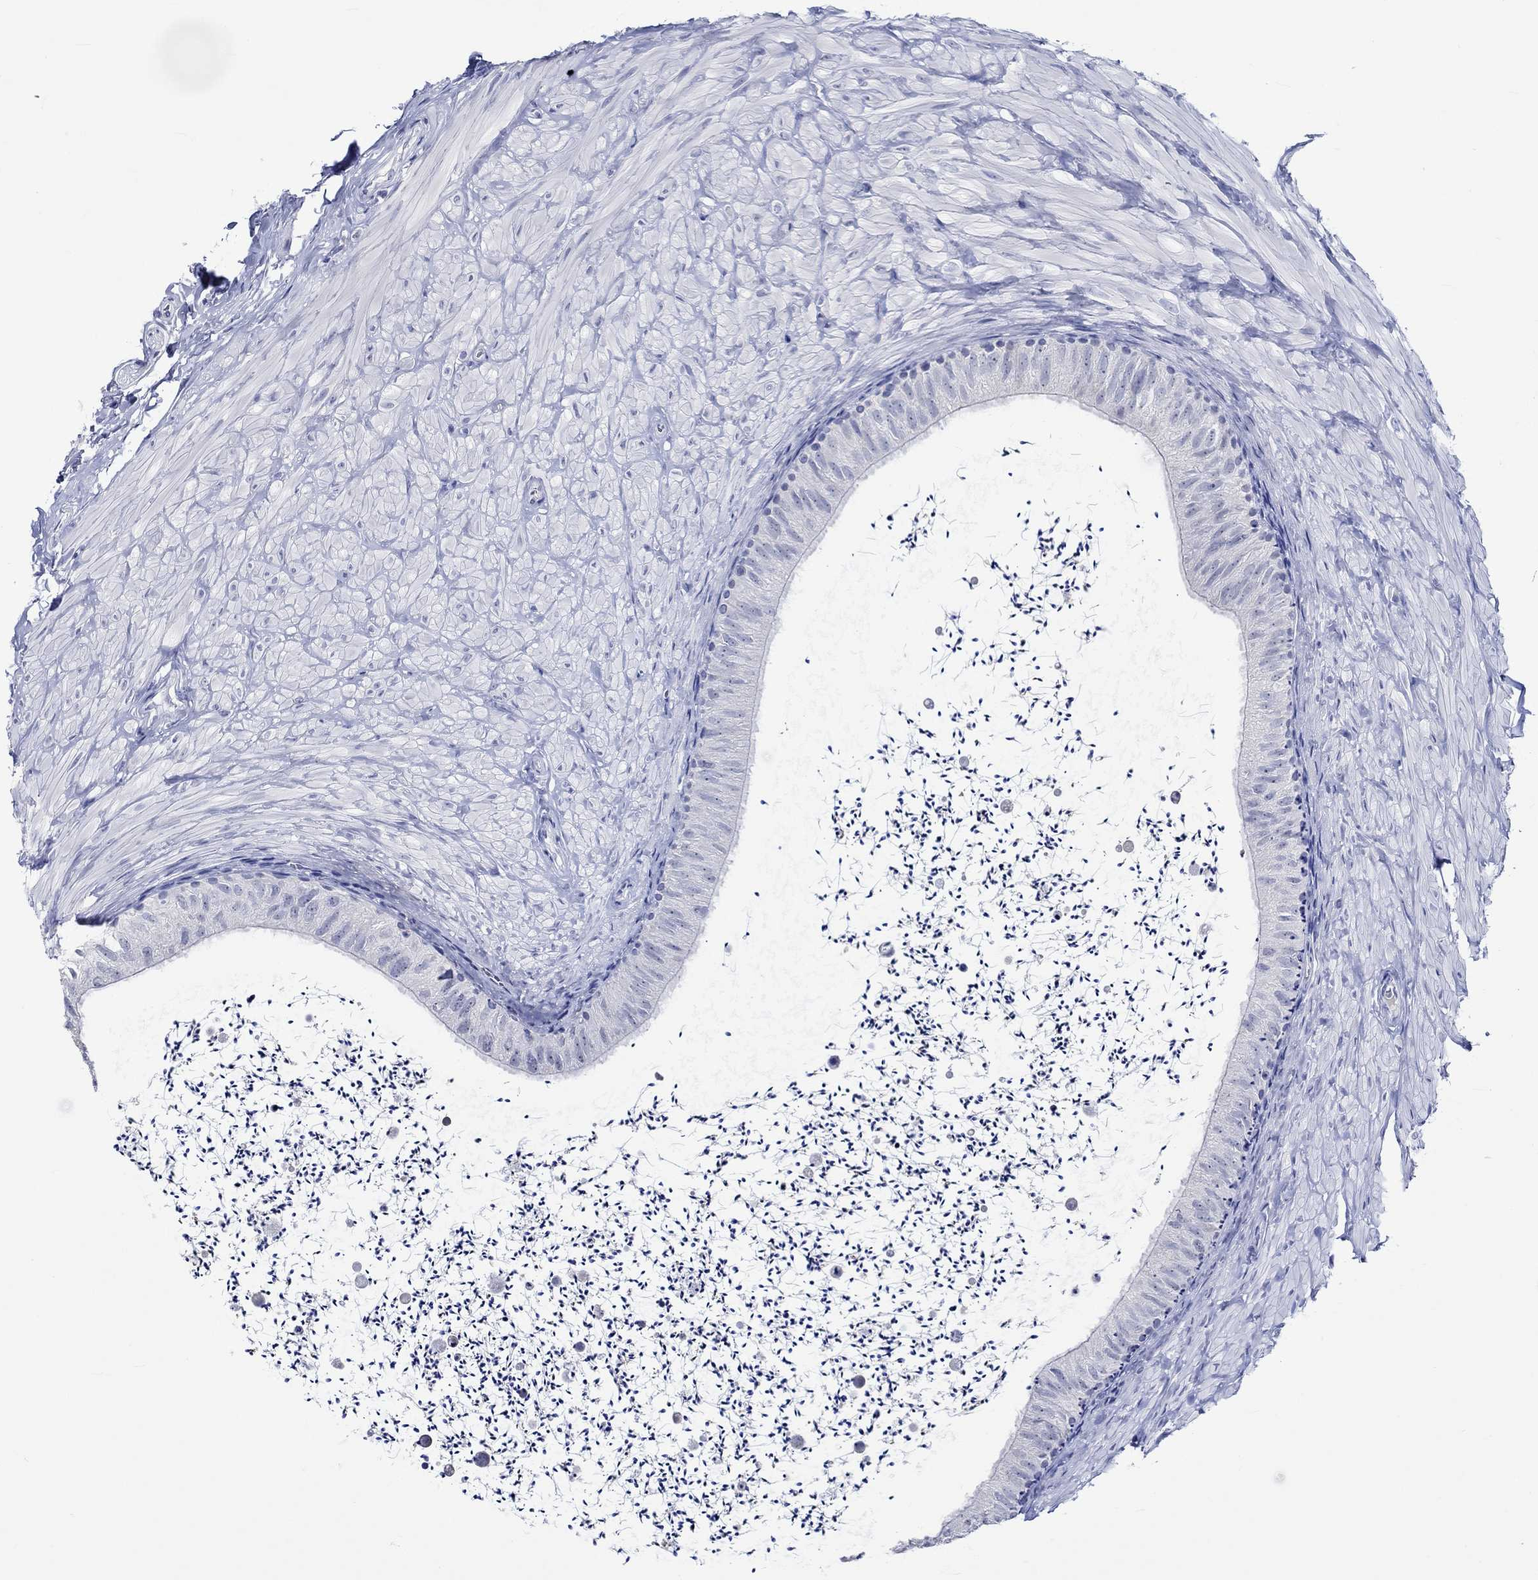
{"staining": {"intensity": "negative", "quantity": "none", "location": "none"}, "tissue": "epididymis", "cell_type": "Glandular cells", "image_type": "normal", "snomed": [{"axis": "morphology", "description": "Normal tissue, NOS"}, {"axis": "topography", "description": "Epididymis"}], "caption": "This is a histopathology image of immunohistochemistry (IHC) staining of unremarkable epididymis, which shows no expression in glandular cells.", "gene": "KLHL35", "patient": {"sex": "male", "age": 32}}